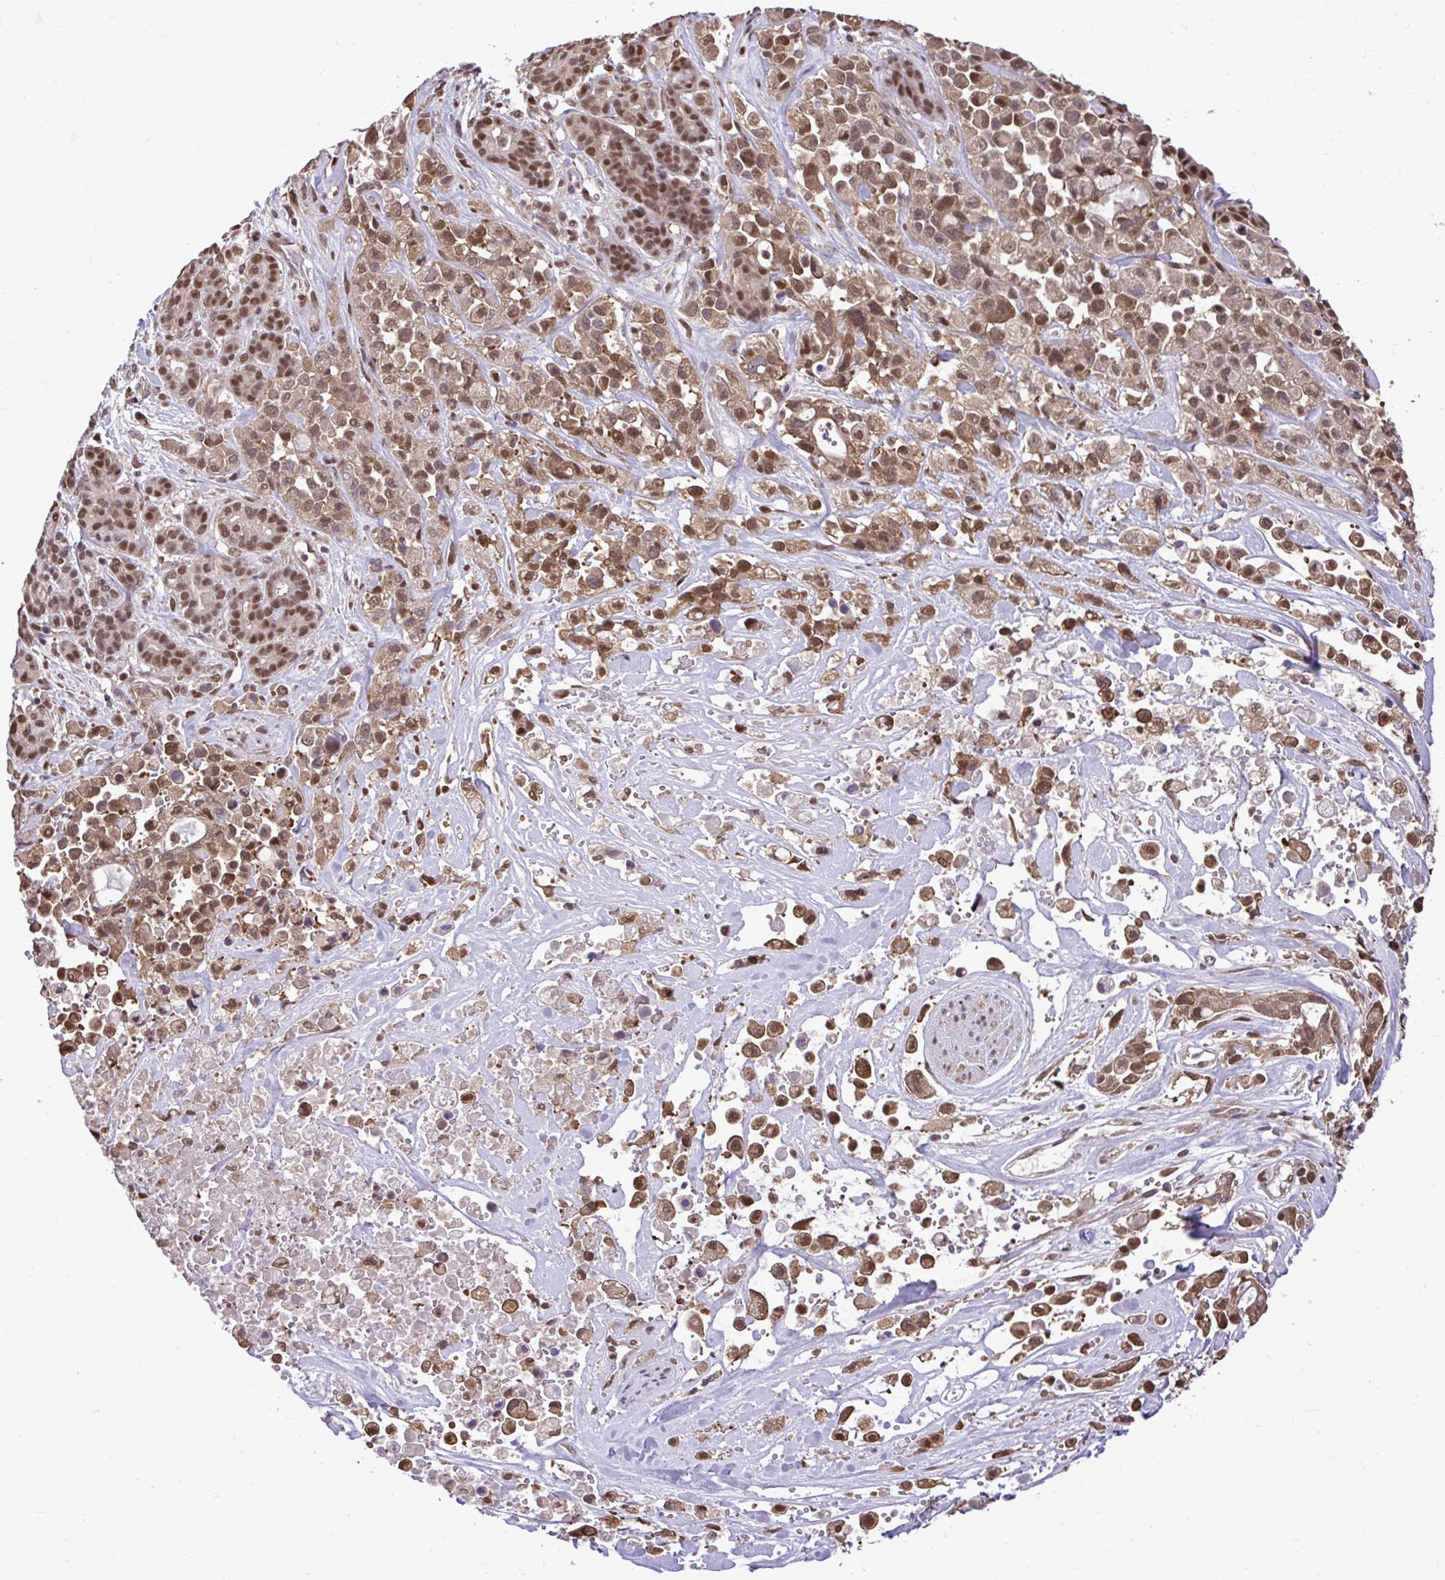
{"staining": {"intensity": "moderate", "quantity": ">75%", "location": "cytoplasmic/membranous,nuclear"}, "tissue": "pancreatic cancer", "cell_type": "Tumor cells", "image_type": "cancer", "snomed": [{"axis": "morphology", "description": "Adenocarcinoma, NOS"}, {"axis": "topography", "description": "Pancreas"}], "caption": "A micrograph showing moderate cytoplasmic/membranous and nuclear staining in approximately >75% of tumor cells in pancreatic adenocarcinoma, as visualized by brown immunohistochemical staining.", "gene": "GLIS3", "patient": {"sex": "male", "age": 44}}